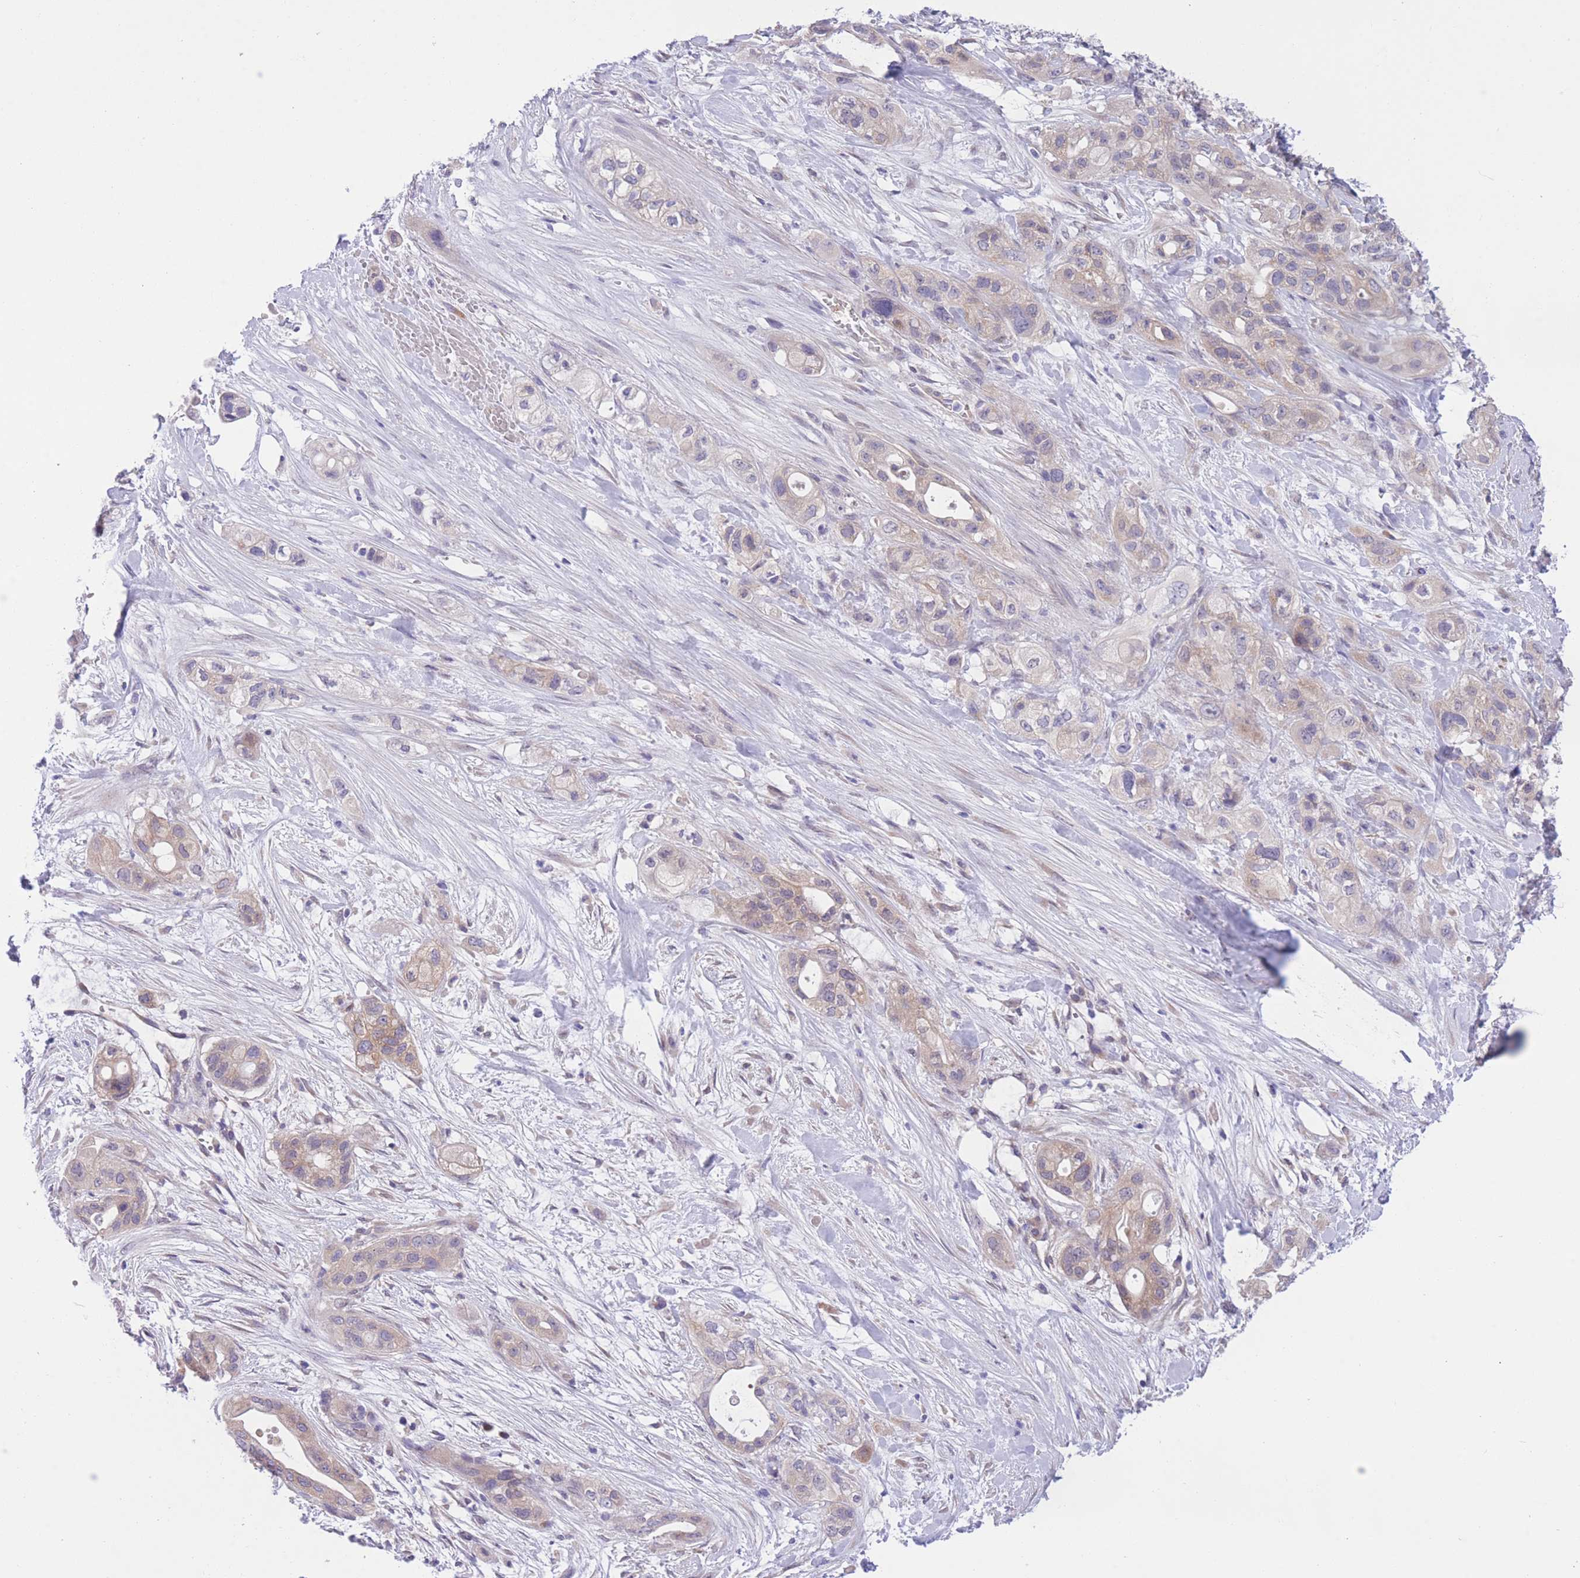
{"staining": {"intensity": "moderate", "quantity": "<25%", "location": "cytoplasmic/membranous"}, "tissue": "pancreatic cancer", "cell_type": "Tumor cells", "image_type": "cancer", "snomed": [{"axis": "morphology", "description": "Adenocarcinoma, NOS"}, {"axis": "topography", "description": "Pancreas"}], "caption": "Pancreatic cancer stained with IHC reveals moderate cytoplasmic/membranous staining in approximately <25% of tumor cells.", "gene": "WWOX", "patient": {"sex": "male", "age": 44}}